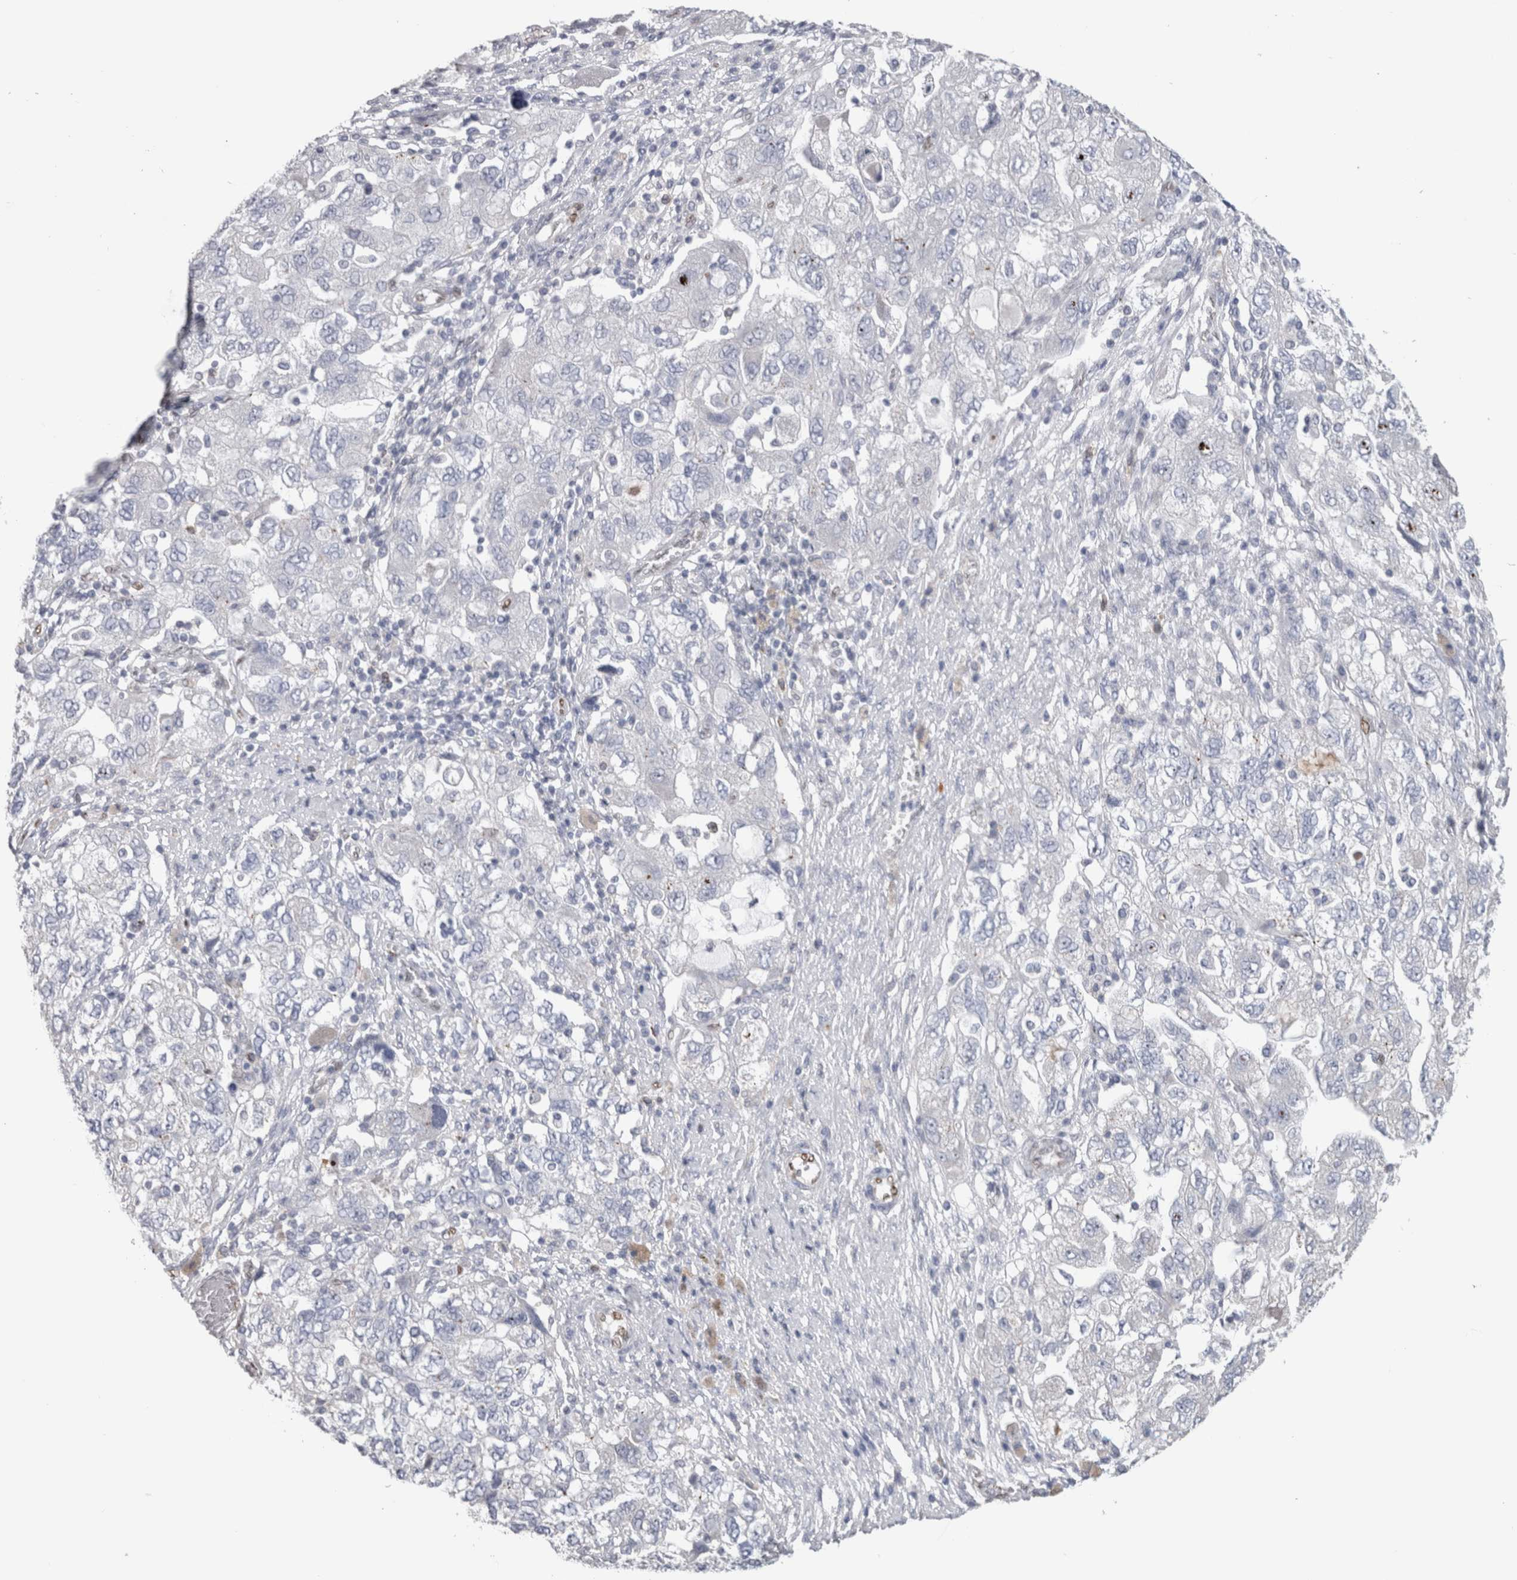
{"staining": {"intensity": "negative", "quantity": "none", "location": "none"}, "tissue": "ovarian cancer", "cell_type": "Tumor cells", "image_type": "cancer", "snomed": [{"axis": "morphology", "description": "Carcinoma, NOS"}, {"axis": "morphology", "description": "Cystadenocarcinoma, serous, NOS"}, {"axis": "topography", "description": "Ovary"}], "caption": "Ovarian cancer (serous cystadenocarcinoma) stained for a protein using immunohistochemistry (IHC) demonstrates no positivity tumor cells.", "gene": "IL33", "patient": {"sex": "female", "age": 69}}